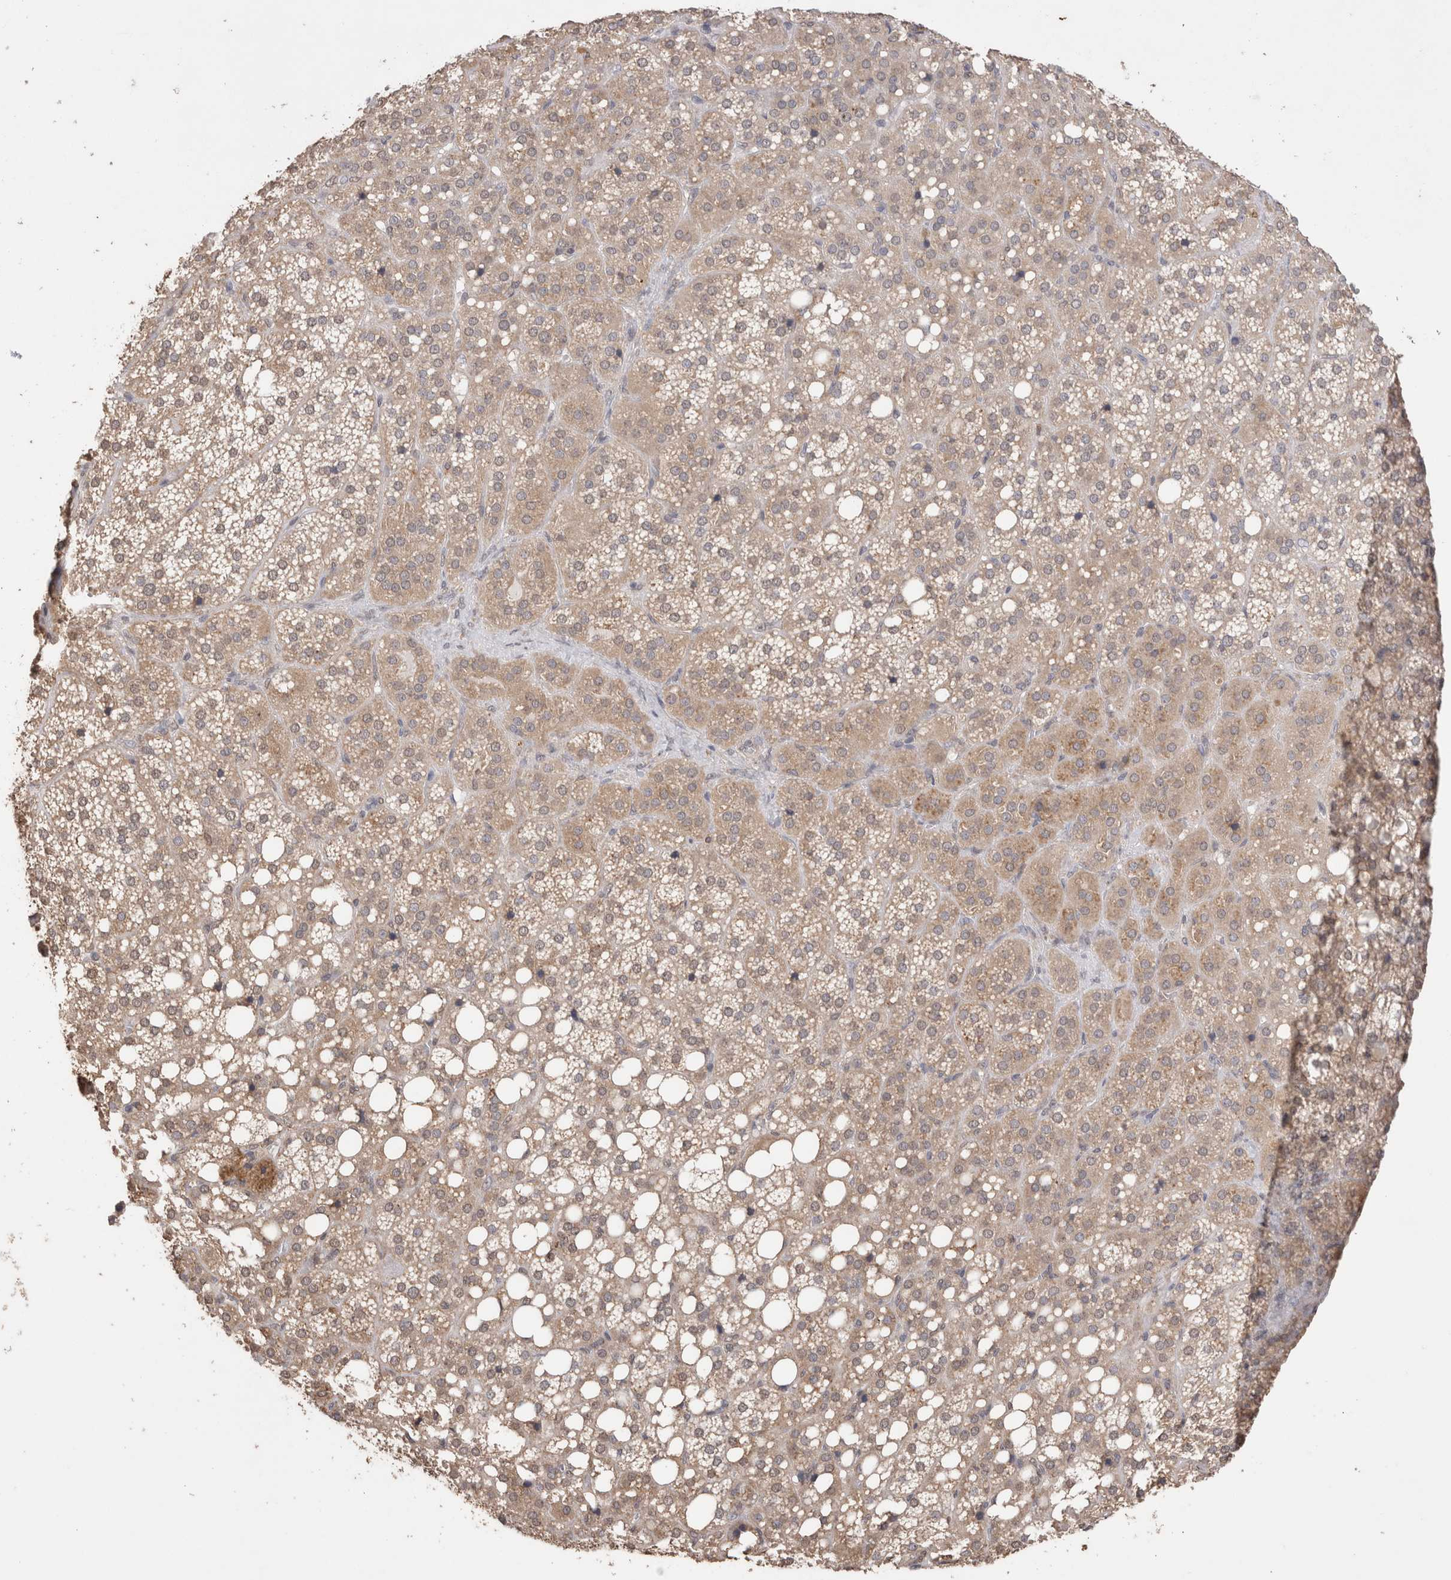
{"staining": {"intensity": "weak", "quantity": ">75%", "location": "cytoplasmic/membranous"}, "tissue": "adrenal gland", "cell_type": "Glandular cells", "image_type": "normal", "snomed": [{"axis": "morphology", "description": "Normal tissue, NOS"}, {"axis": "topography", "description": "Adrenal gland"}], "caption": "A brown stain labels weak cytoplasmic/membranous staining of a protein in glandular cells of normal adrenal gland.", "gene": "GRK5", "patient": {"sex": "female", "age": 59}}